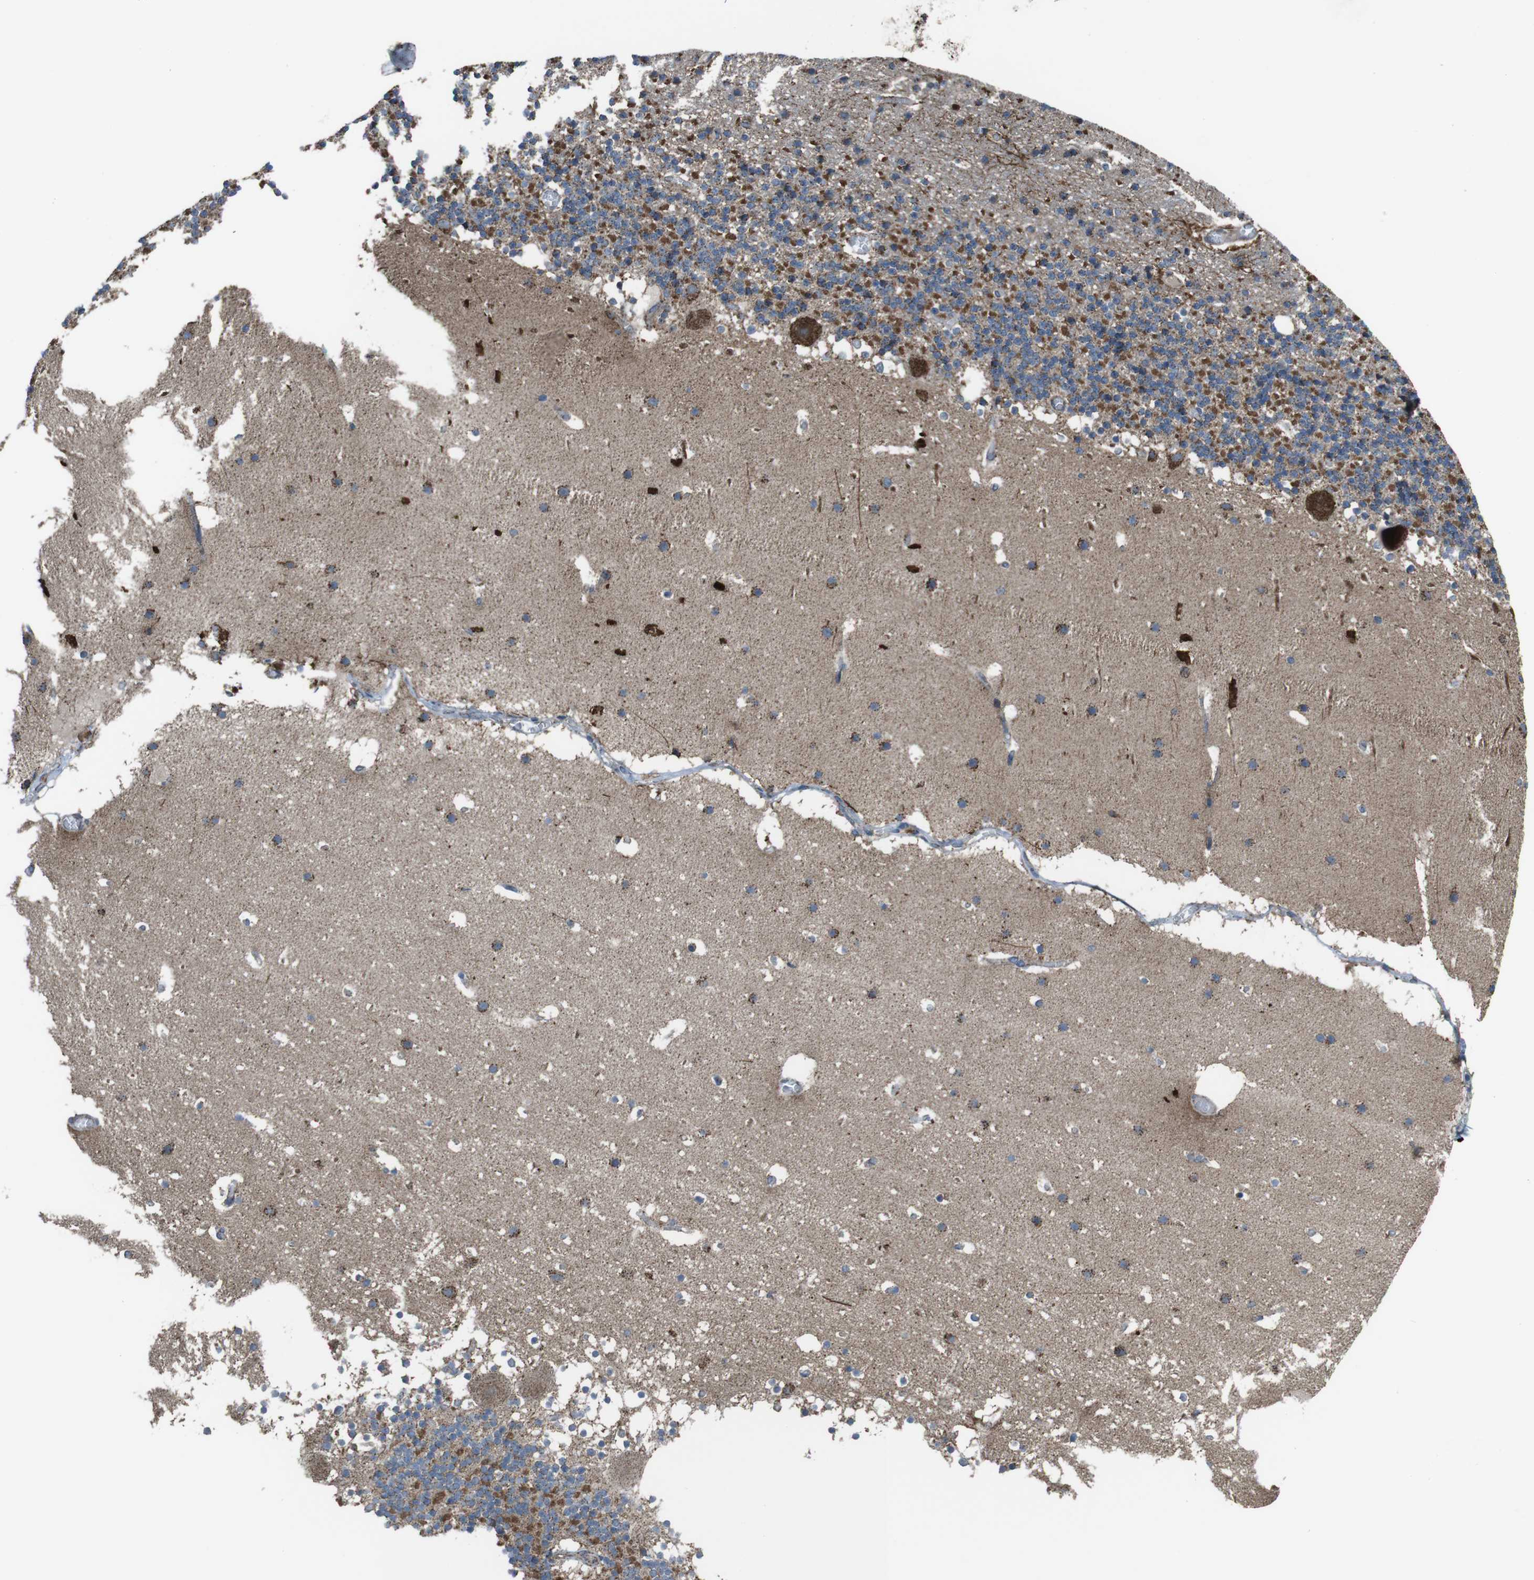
{"staining": {"intensity": "moderate", "quantity": "25%-75%", "location": "cytoplasmic/membranous"}, "tissue": "cerebellum", "cell_type": "Cells in granular layer", "image_type": "normal", "snomed": [{"axis": "morphology", "description": "Normal tissue, NOS"}, {"axis": "topography", "description": "Cerebellum"}], "caption": "Immunohistochemistry (IHC) (DAB) staining of benign cerebellum reveals moderate cytoplasmic/membranous protein positivity in approximately 25%-75% of cells in granular layer. The staining was performed using DAB to visualize the protein expression in brown, while the nuclei were stained in blue with hematoxylin (Magnification: 20x).", "gene": "GIMAP8", "patient": {"sex": "male", "age": 45}}